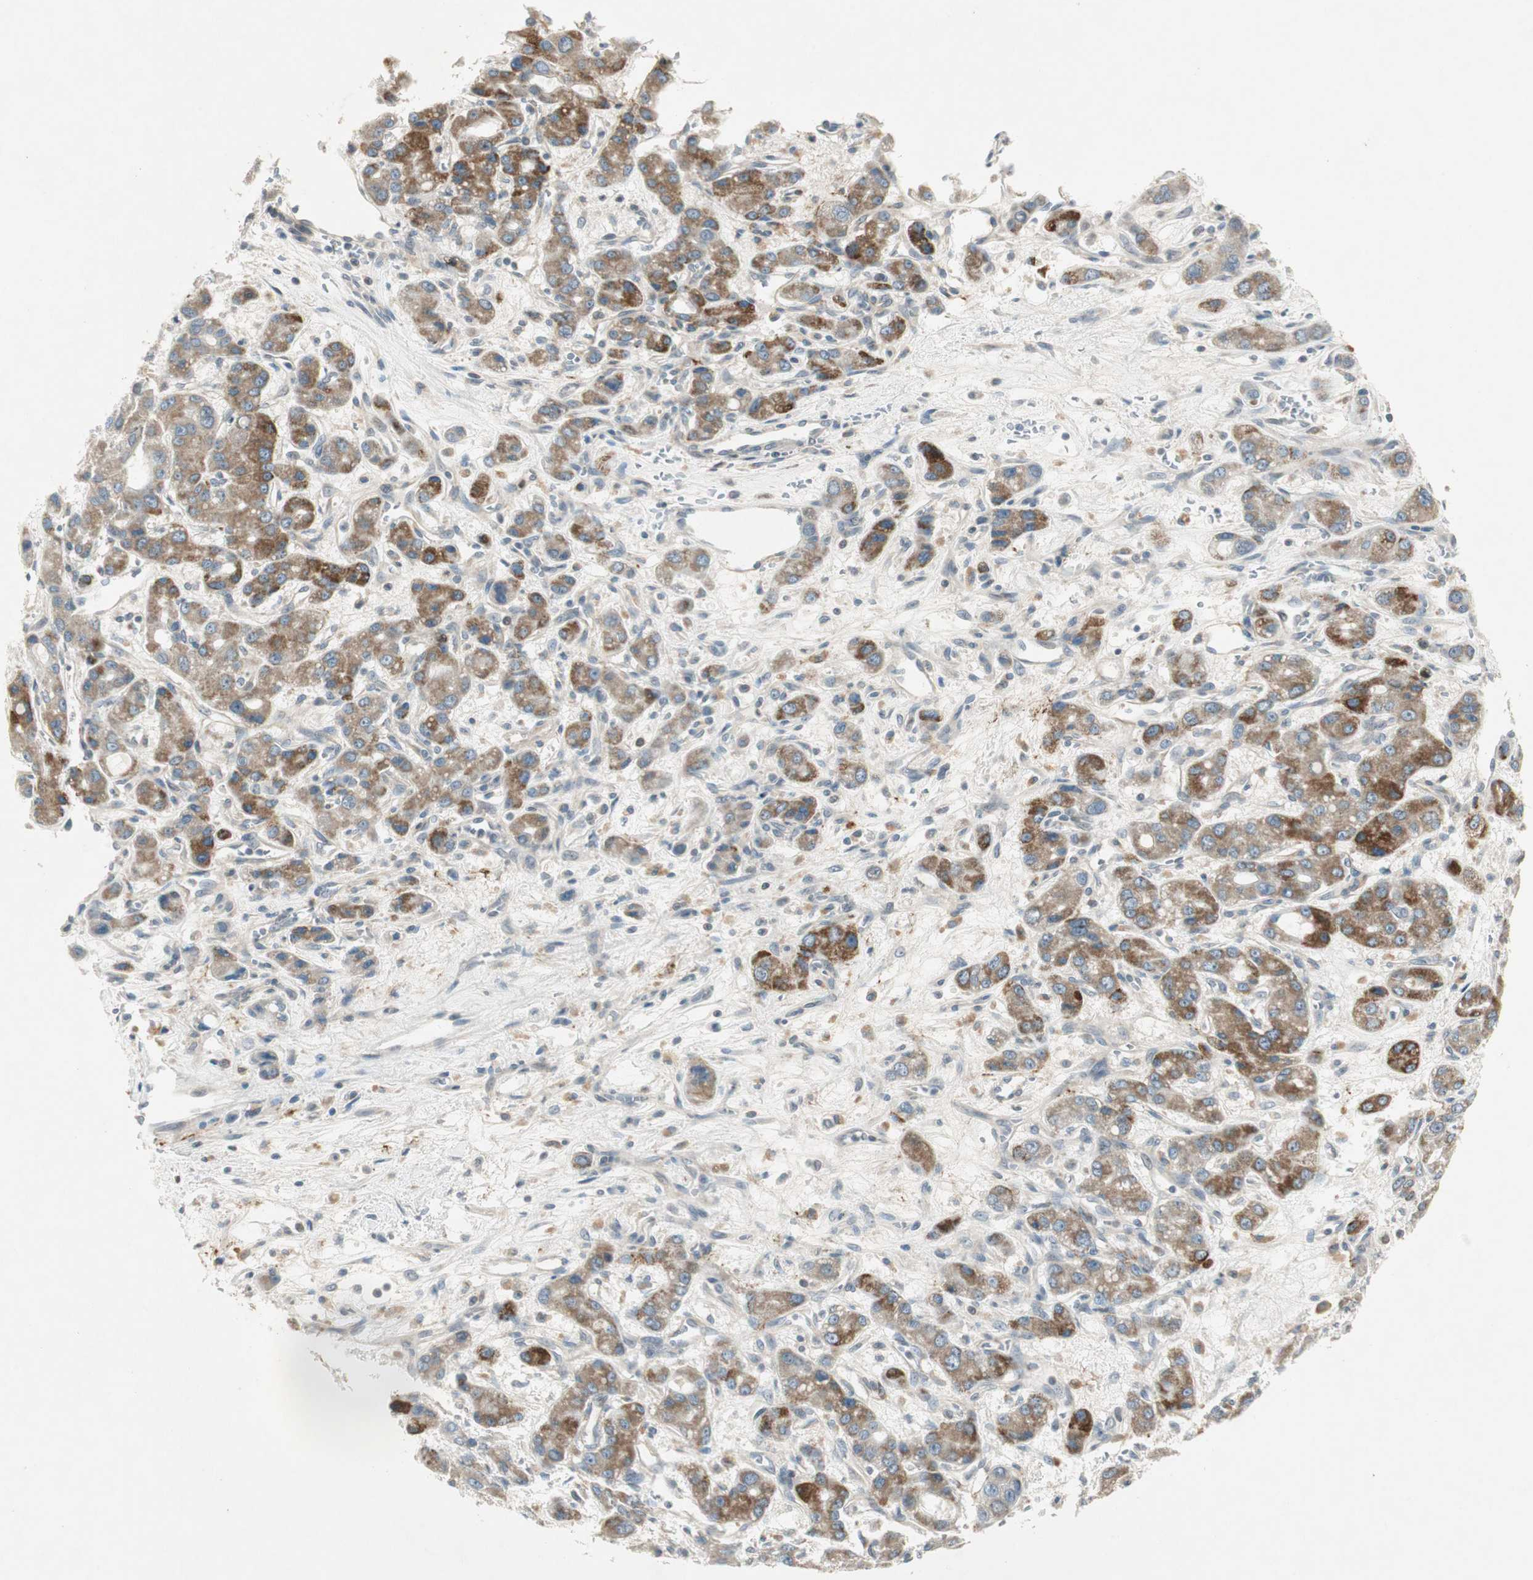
{"staining": {"intensity": "strong", "quantity": ">75%", "location": "cytoplasmic/membranous"}, "tissue": "liver cancer", "cell_type": "Tumor cells", "image_type": "cancer", "snomed": [{"axis": "morphology", "description": "Carcinoma, Hepatocellular, NOS"}, {"axis": "topography", "description": "Liver"}], "caption": "Protein expression analysis of liver cancer (hepatocellular carcinoma) exhibits strong cytoplasmic/membranous positivity in about >75% of tumor cells.", "gene": "USP2", "patient": {"sex": "male", "age": 55}}